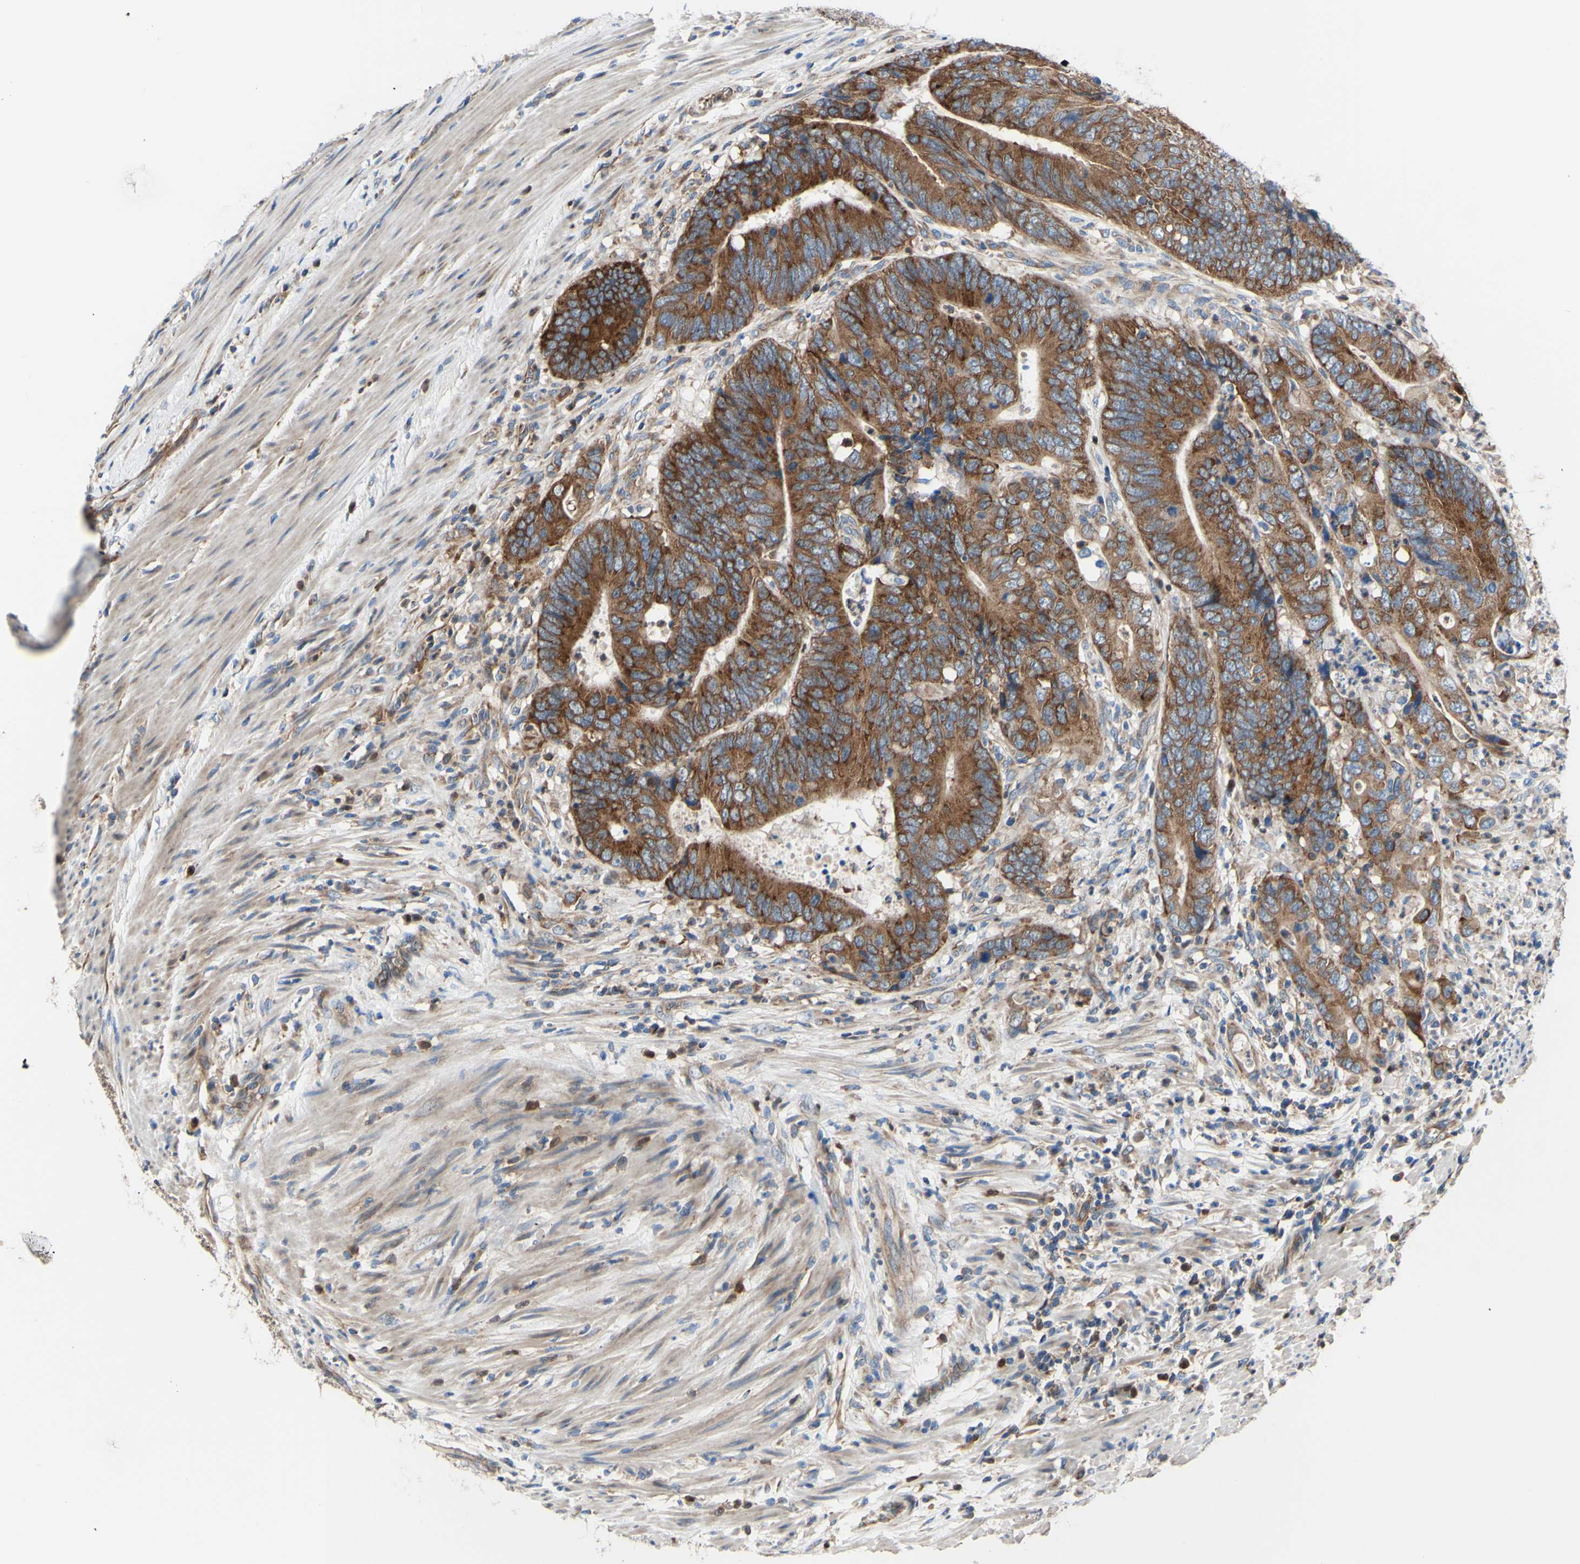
{"staining": {"intensity": "strong", "quantity": ">75%", "location": "cytoplasmic/membranous"}, "tissue": "colorectal cancer", "cell_type": "Tumor cells", "image_type": "cancer", "snomed": [{"axis": "morphology", "description": "Normal tissue, NOS"}, {"axis": "morphology", "description": "Adenocarcinoma, NOS"}, {"axis": "topography", "description": "Colon"}], "caption": "This photomicrograph exhibits immunohistochemistry (IHC) staining of adenocarcinoma (colorectal), with high strong cytoplasmic/membranous positivity in approximately >75% of tumor cells.", "gene": "FMR1", "patient": {"sex": "male", "age": 56}}